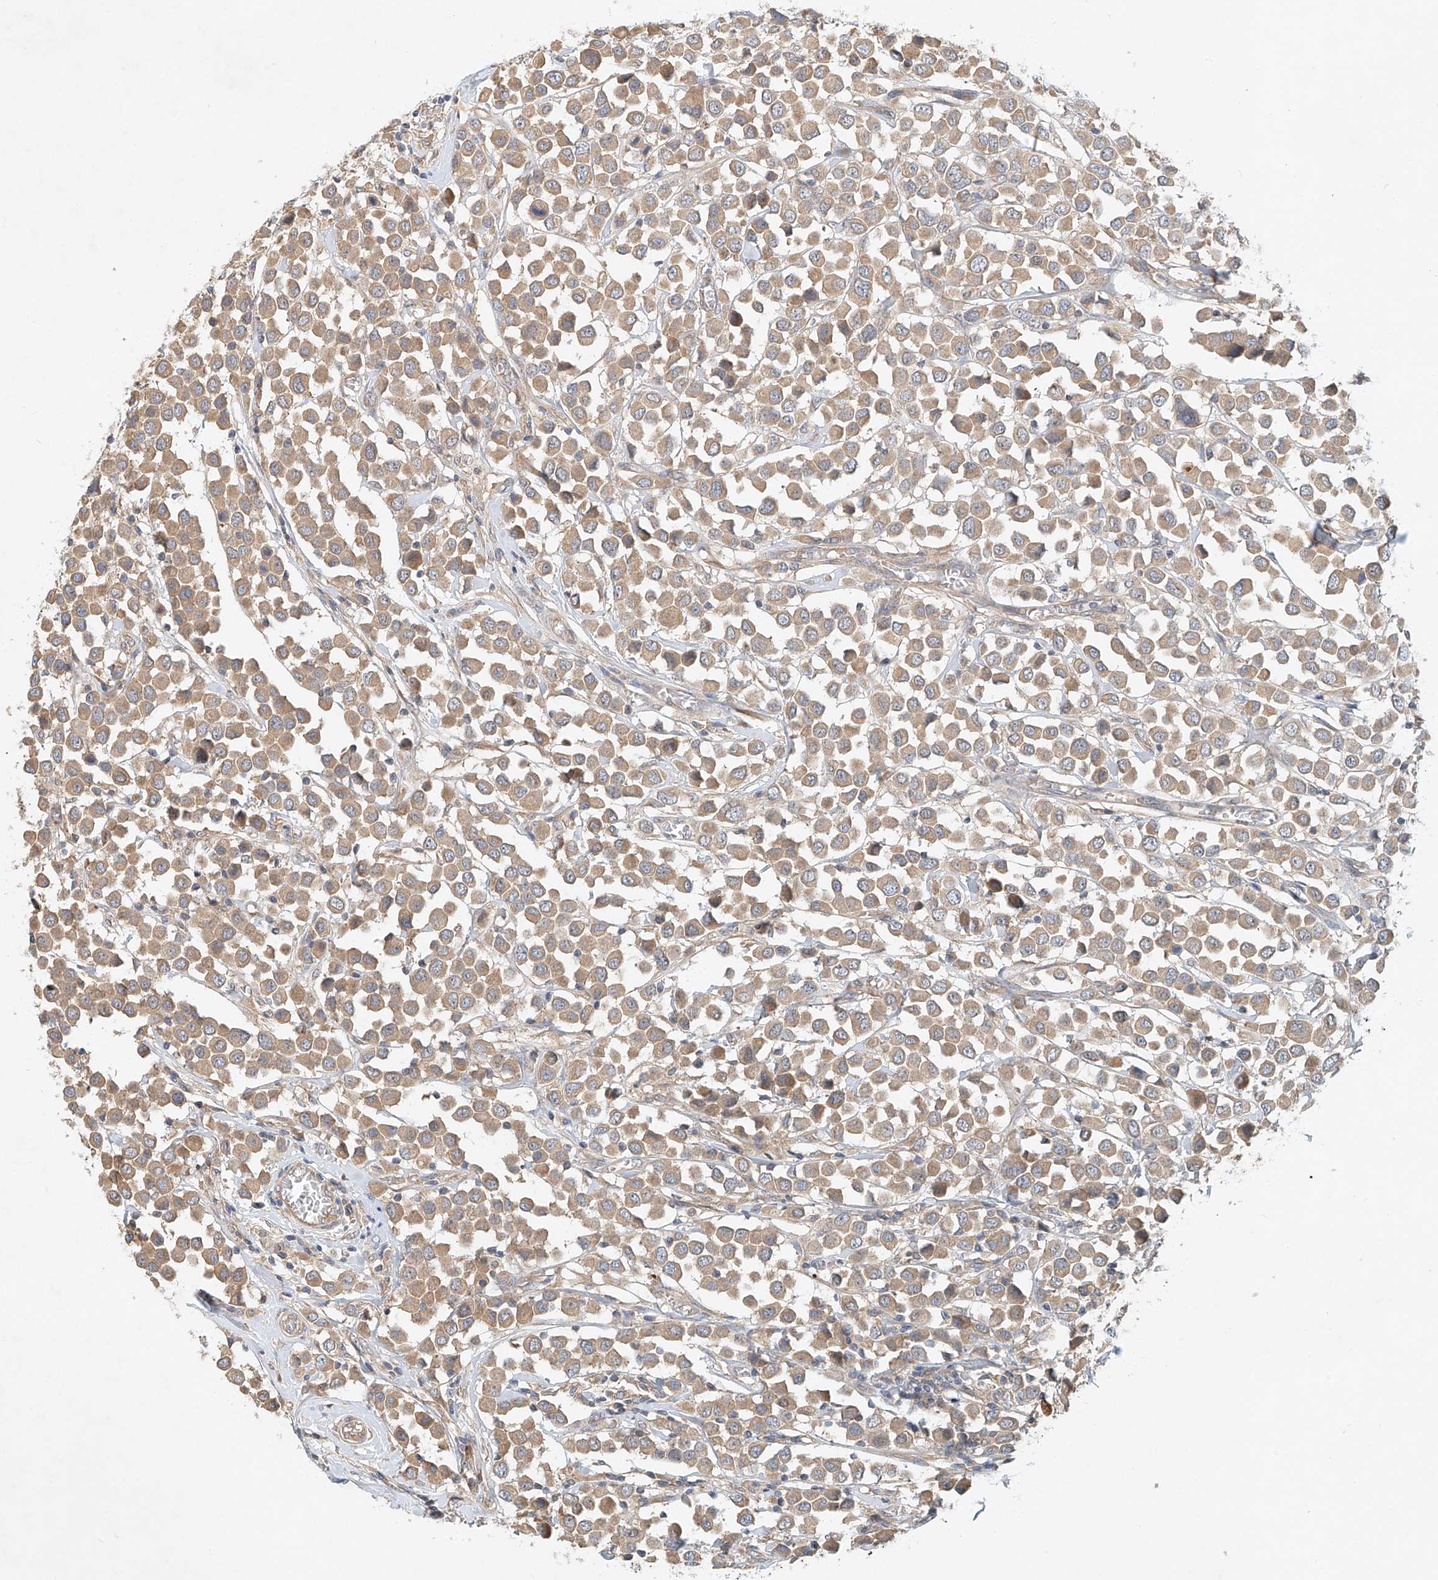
{"staining": {"intensity": "weak", "quantity": ">75%", "location": "cytoplasmic/membranous"}, "tissue": "breast cancer", "cell_type": "Tumor cells", "image_type": "cancer", "snomed": [{"axis": "morphology", "description": "Duct carcinoma"}, {"axis": "topography", "description": "Breast"}], "caption": "About >75% of tumor cells in human breast invasive ductal carcinoma demonstrate weak cytoplasmic/membranous protein staining as visualized by brown immunohistochemical staining.", "gene": "LYRM9", "patient": {"sex": "female", "age": 61}}